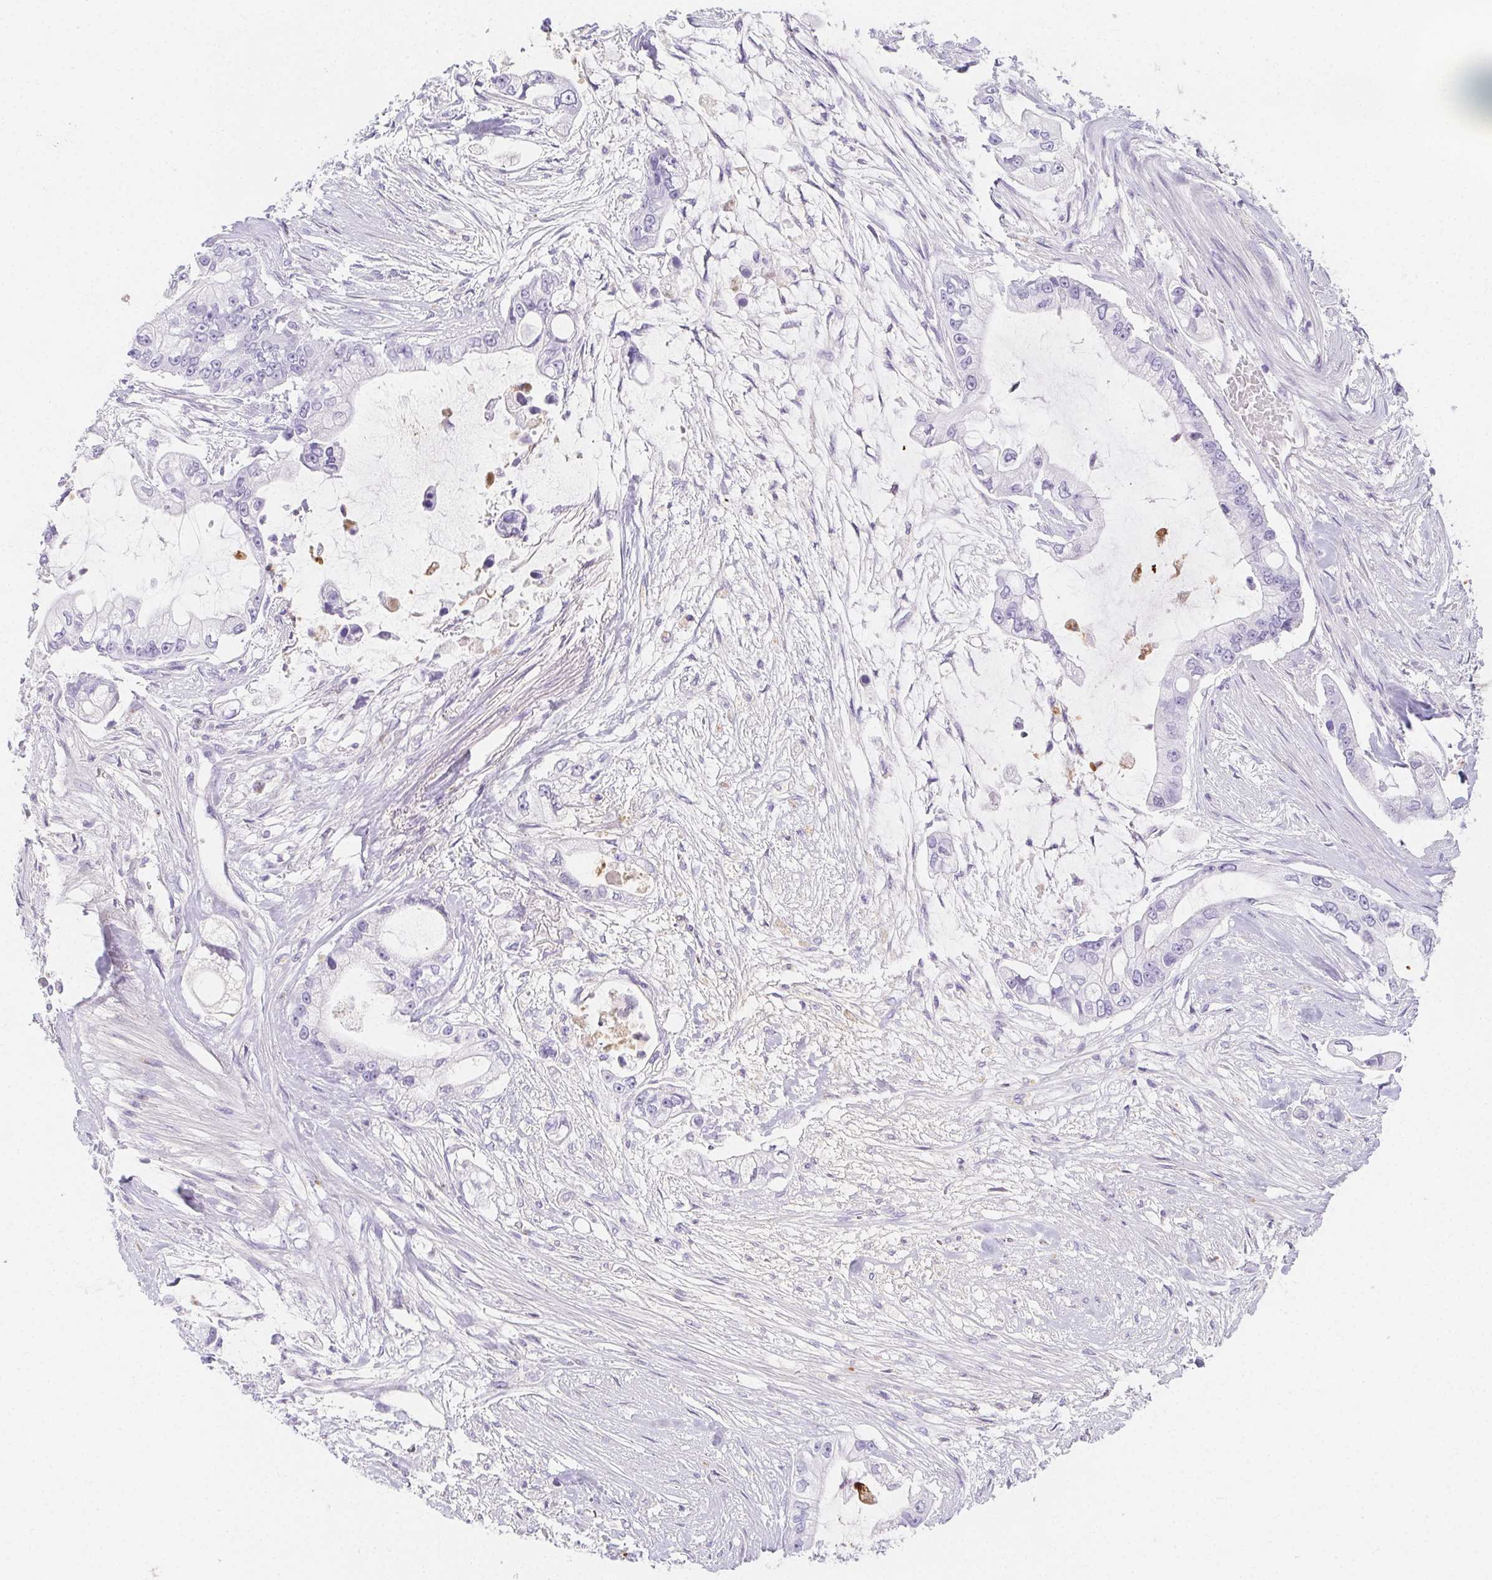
{"staining": {"intensity": "negative", "quantity": "none", "location": "none"}, "tissue": "pancreatic cancer", "cell_type": "Tumor cells", "image_type": "cancer", "snomed": [{"axis": "morphology", "description": "Adenocarcinoma, NOS"}, {"axis": "topography", "description": "Pancreas"}], "caption": "Immunohistochemistry image of pancreatic cancer (adenocarcinoma) stained for a protein (brown), which demonstrates no positivity in tumor cells.", "gene": "ITIH2", "patient": {"sex": "female", "age": 69}}